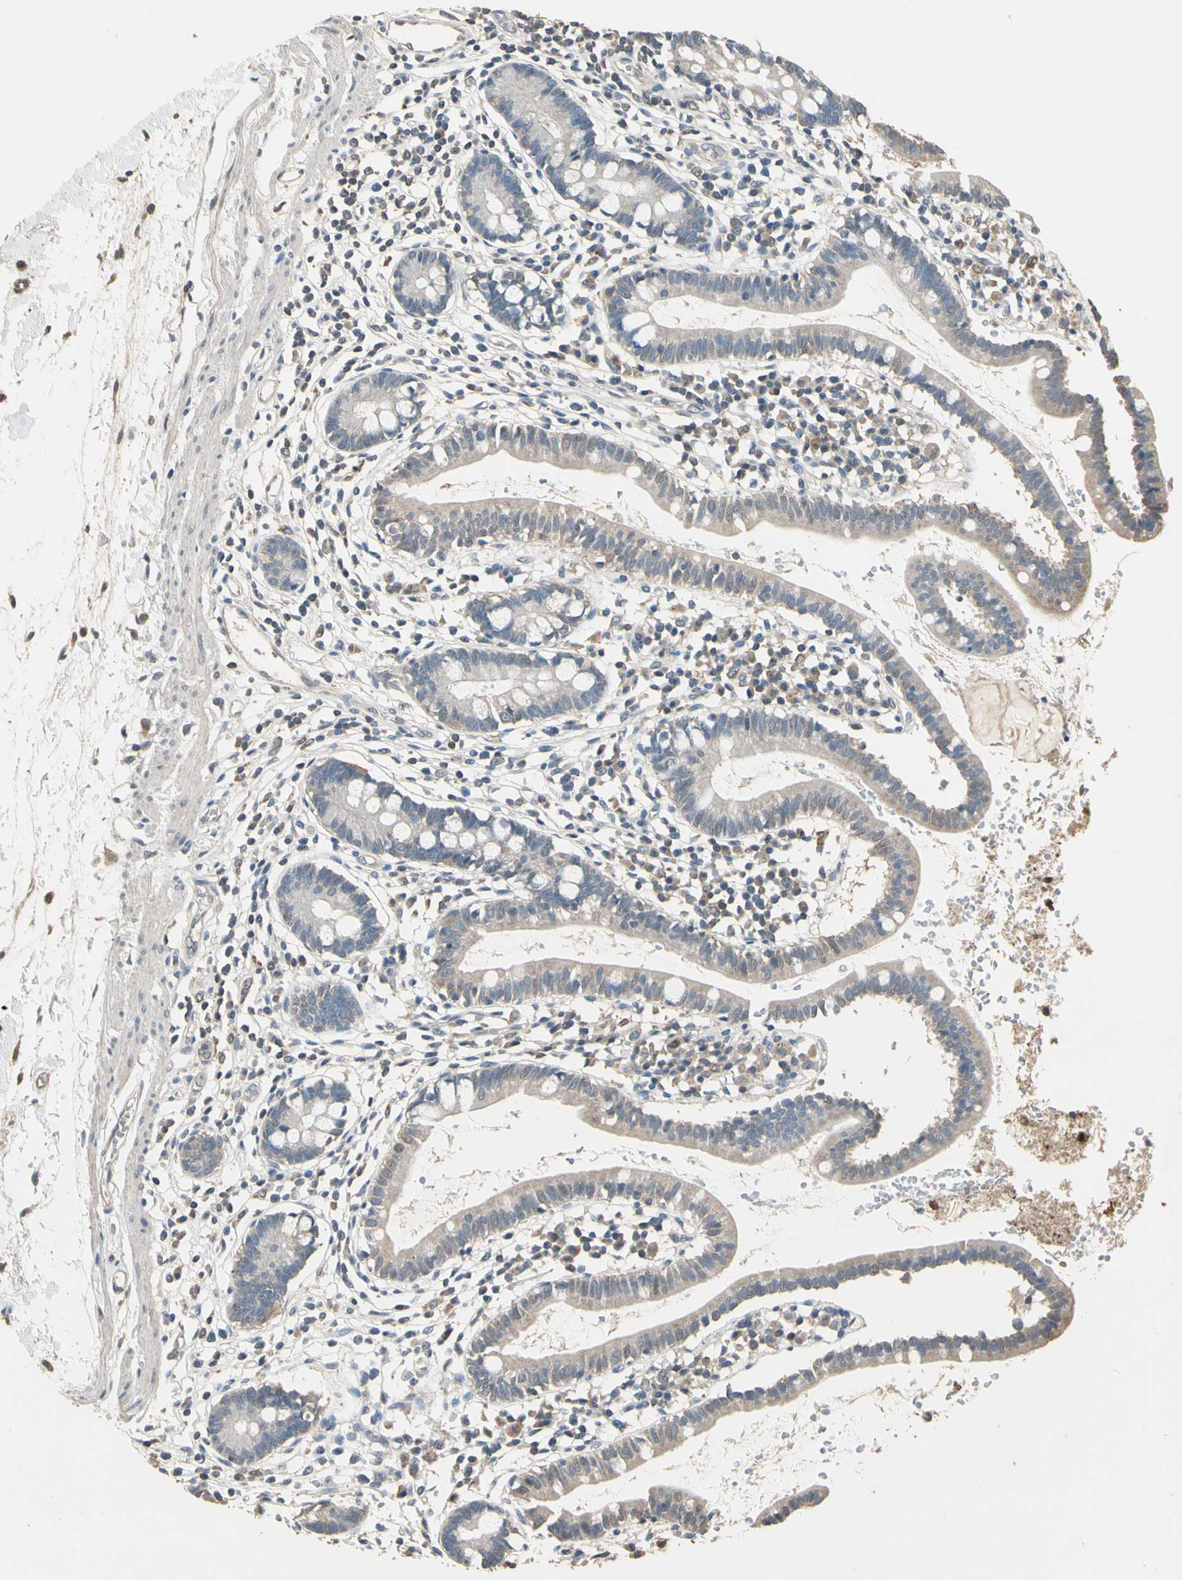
{"staining": {"intensity": "weak", "quantity": "<25%", "location": "cytoplasmic/membranous"}, "tissue": "small intestine", "cell_type": "Glandular cells", "image_type": "normal", "snomed": [{"axis": "morphology", "description": "Normal tissue, NOS"}, {"axis": "topography", "description": "Small intestine"}], "caption": "IHC micrograph of normal small intestine: human small intestine stained with DAB reveals no significant protein expression in glandular cells.", "gene": "MAP3K7", "patient": {"sex": "female", "age": 37}}